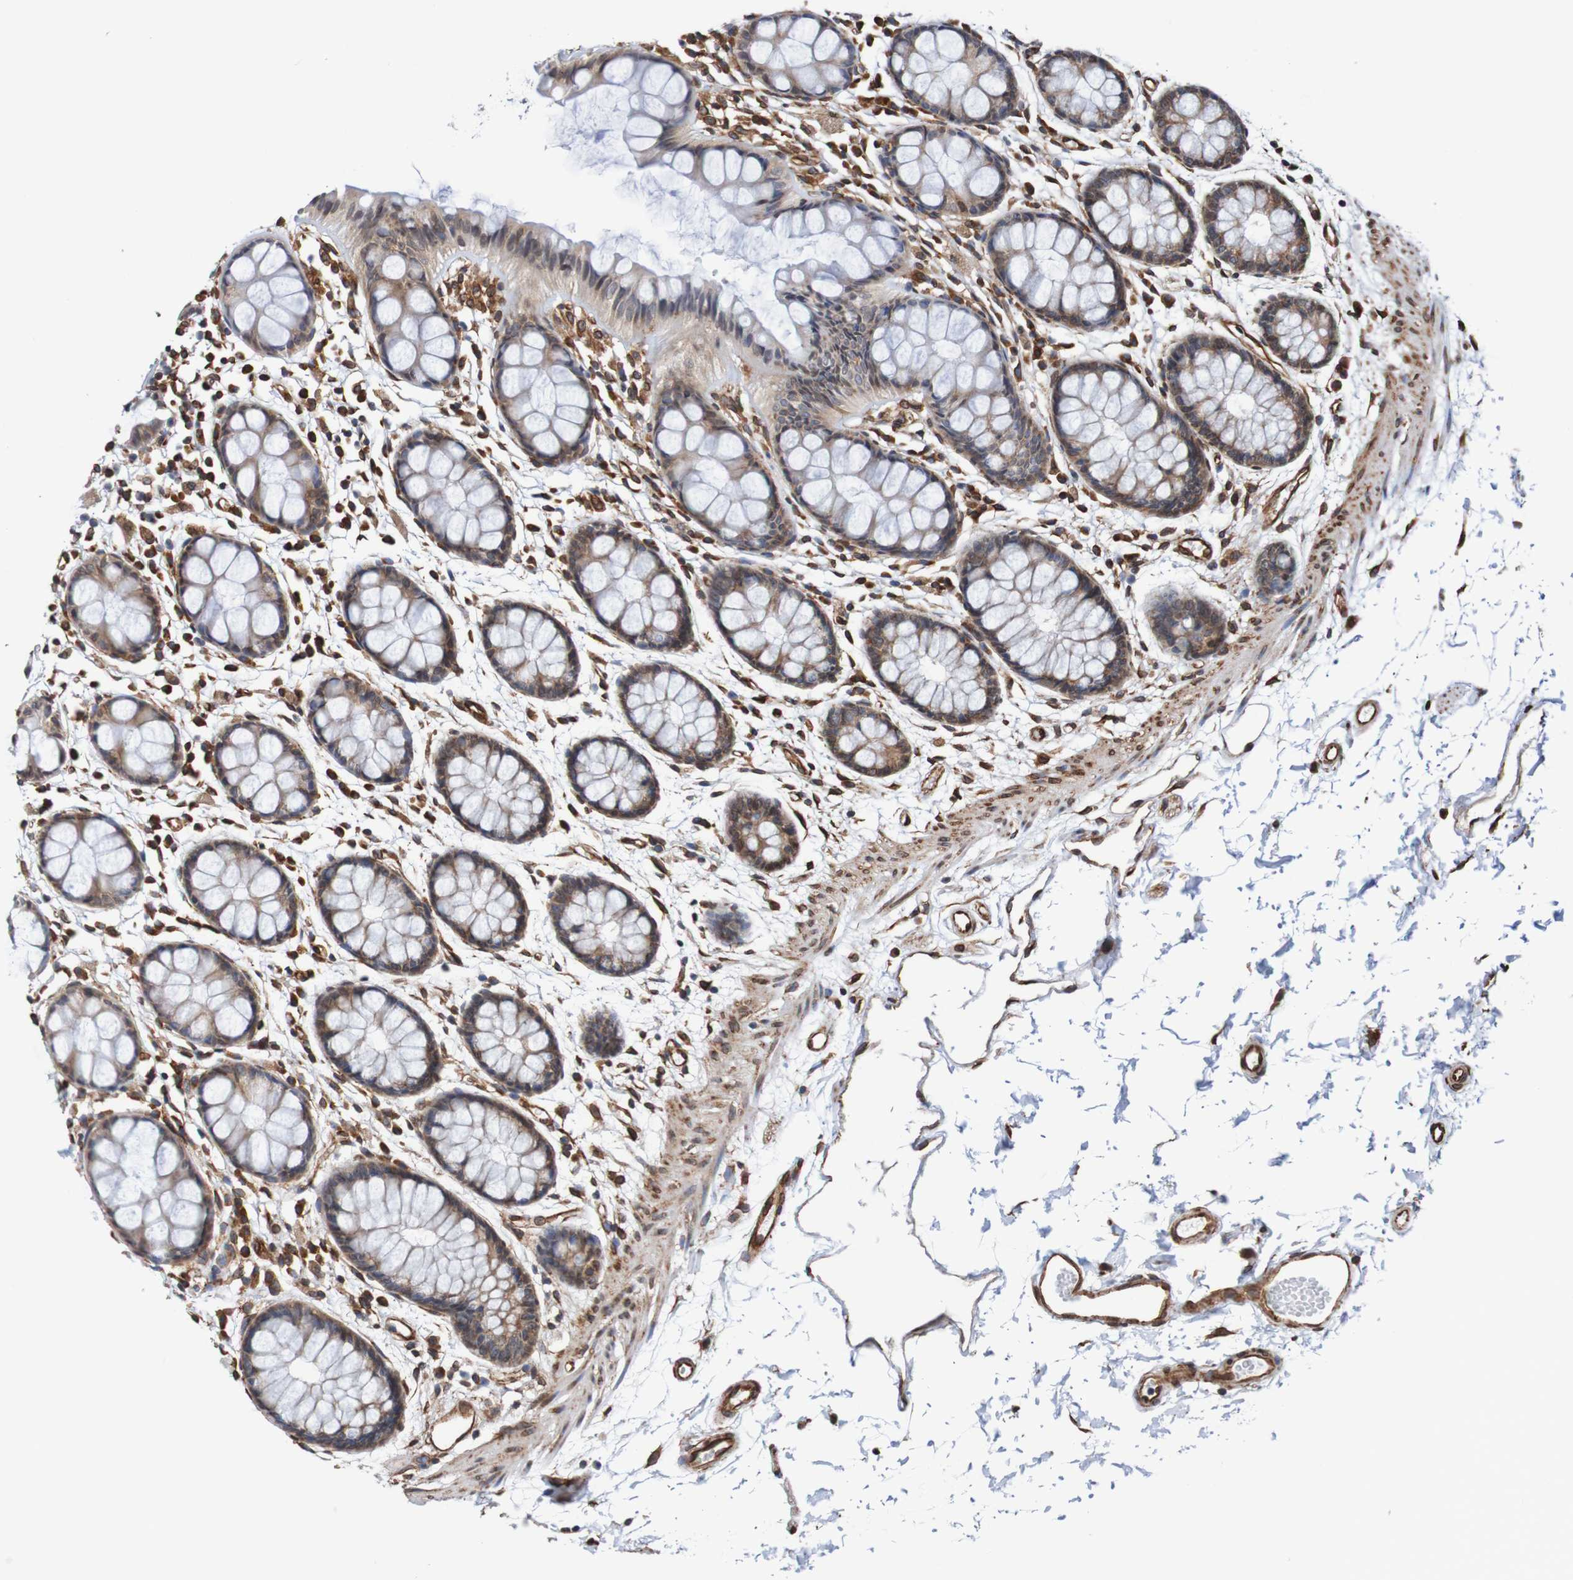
{"staining": {"intensity": "moderate", "quantity": "25%-75%", "location": "cytoplasmic/membranous"}, "tissue": "rectum", "cell_type": "Glandular cells", "image_type": "normal", "snomed": [{"axis": "morphology", "description": "Normal tissue, NOS"}, {"axis": "topography", "description": "Rectum"}], "caption": "Brown immunohistochemical staining in benign rectum exhibits moderate cytoplasmic/membranous positivity in approximately 25%-75% of glandular cells.", "gene": "TMEM109", "patient": {"sex": "female", "age": 66}}